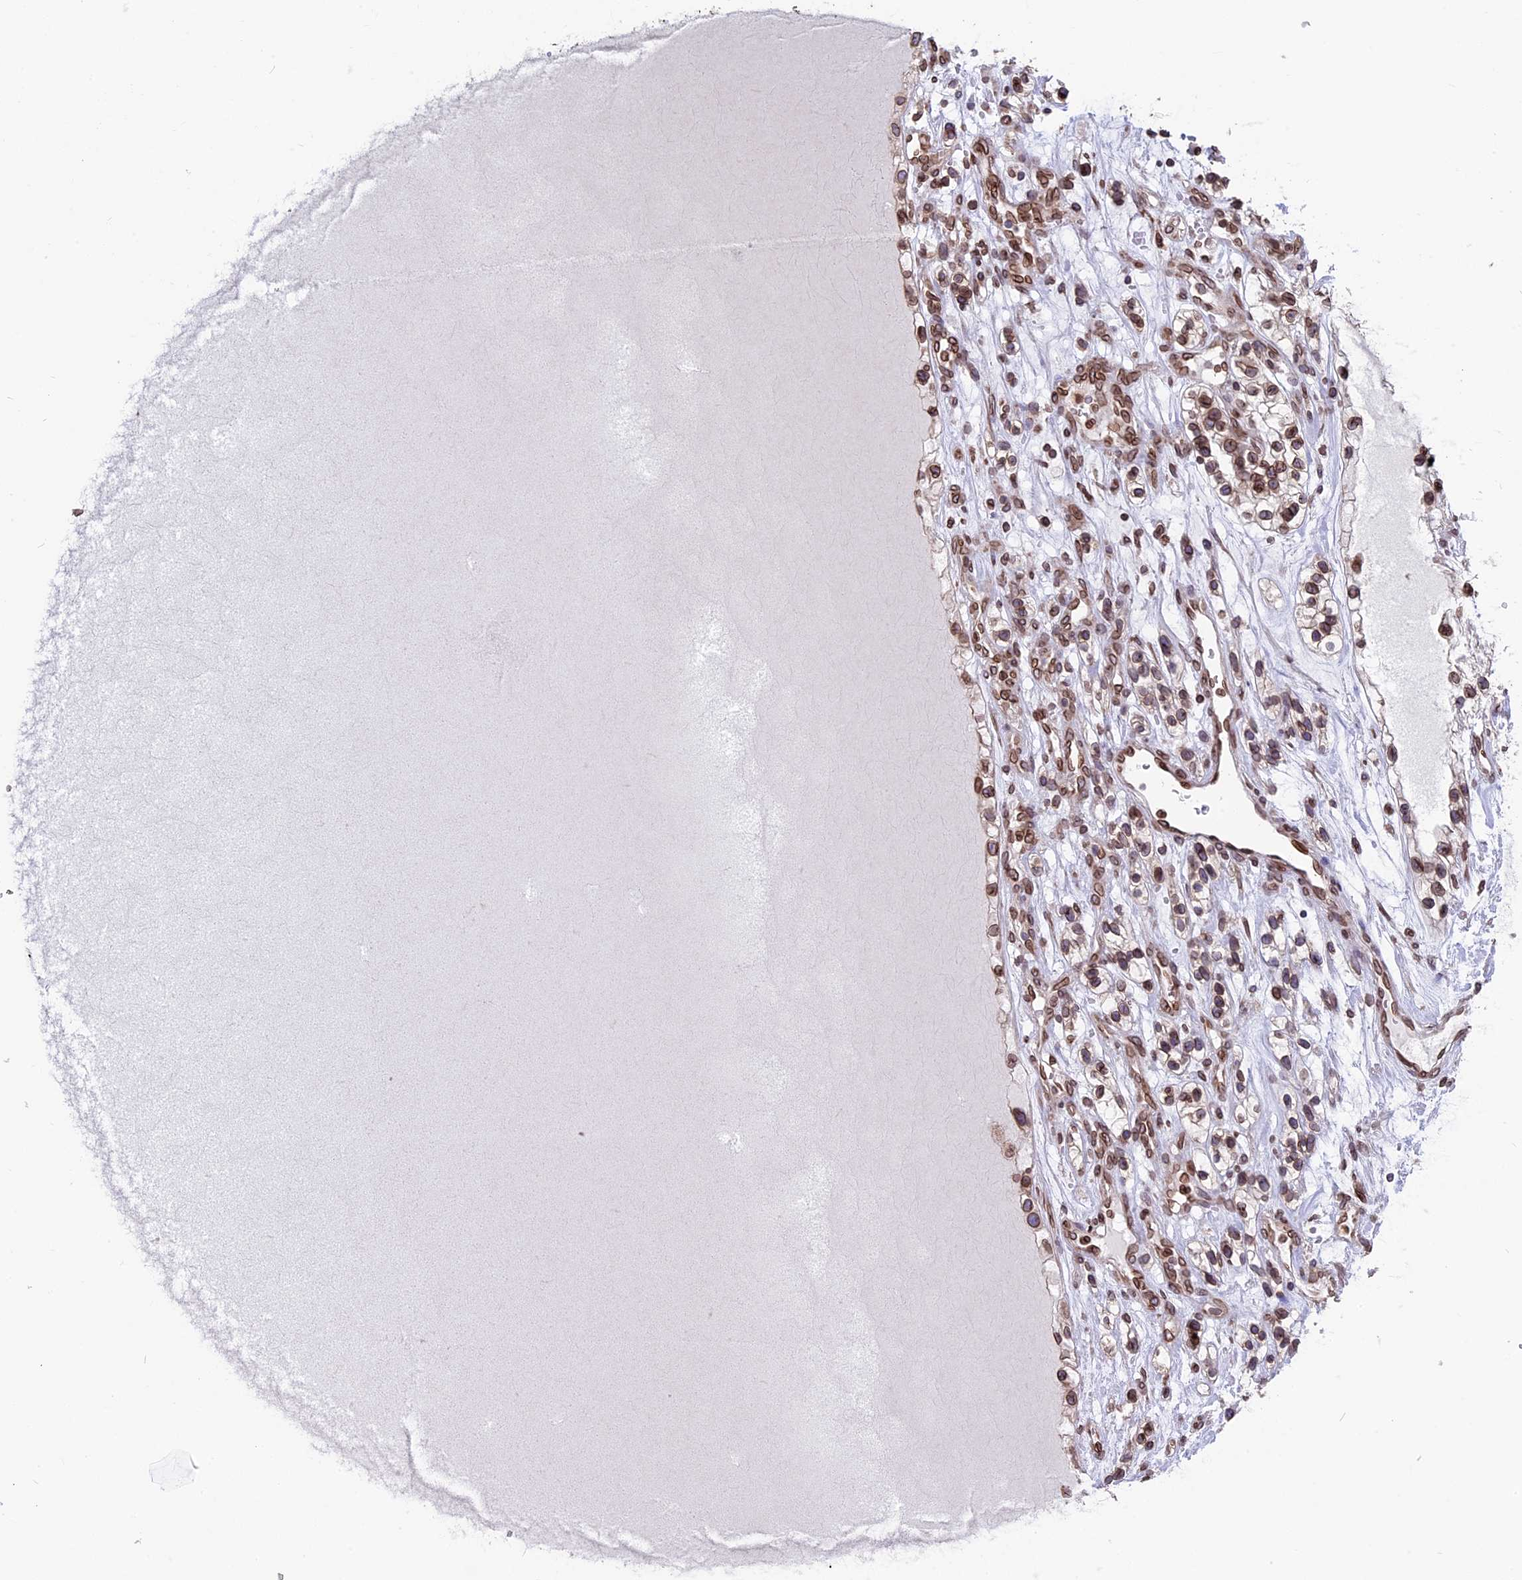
{"staining": {"intensity": "moderate", "quantity": ">75%", "location": "cytoplasmic/membranous,nuclear"}, "tissue": "renal cancer", "cell_type": "Tumor cells", "image_type": "cancer", "snomed": [{"axis": "morphology", "description": "Adenocarcinoma, NOS"}, {"axis": "topography", "description": "Kidney"}], "caption": "This is a photomicrograph of immunohistochemistry (IHC) staining of renal cancer, which shows moderate staining in the cytoplasmic/membranous and nuclear of tumor cells.", "gene": "PTCHD4", "patient": {"sex": "female", "age": 57}}